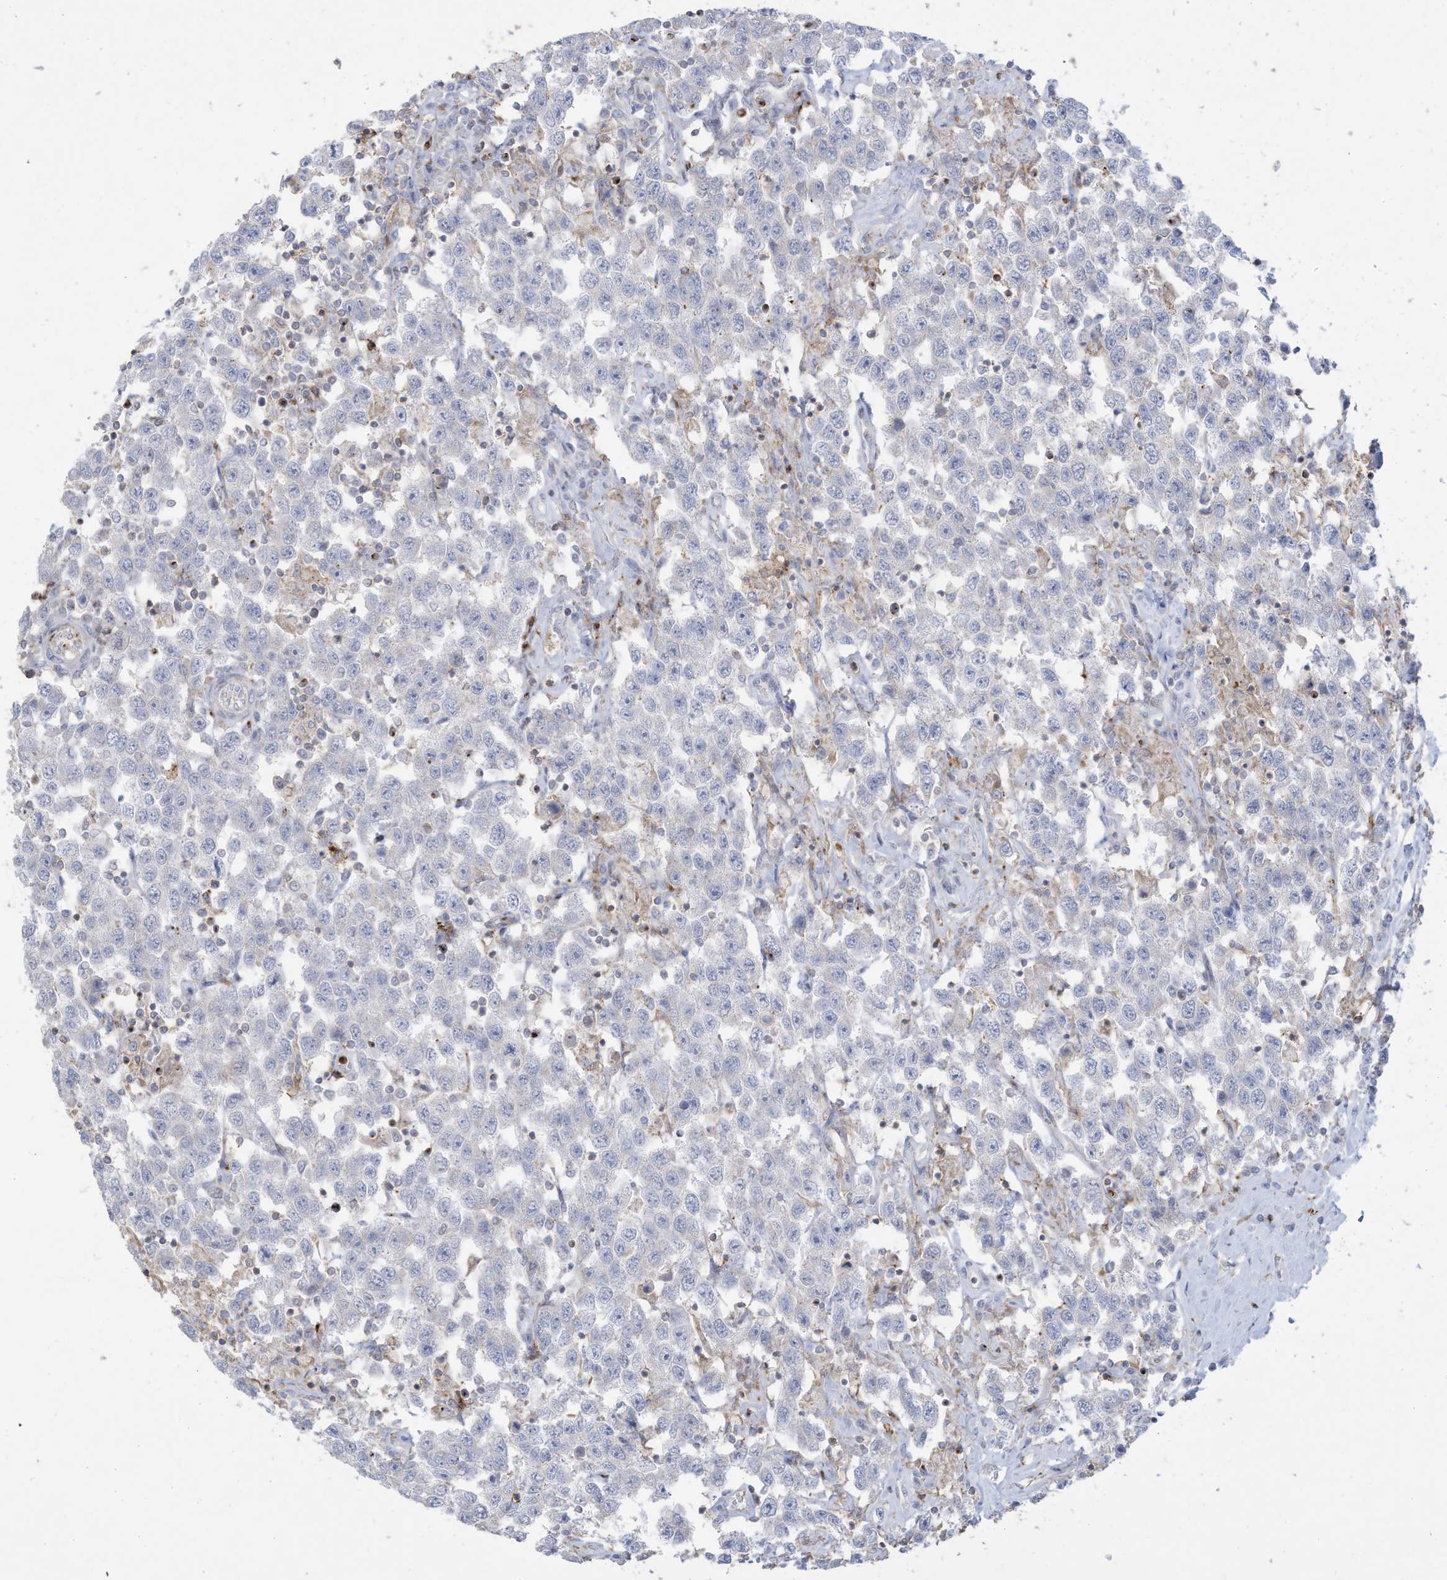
{"staining": {"intensity": "negative", "quantity": "none", "location": "none"}, "tissue": "testis cancer", "cell_type": "Tumor cells", "image_type": "cancer", "snomed": [{"axis": "morphology", "description": "Seminoma, NOS"}, {"axis": "topography", "description": "Testis"}], "caption": "High power microscopy histopathology image of an IHC photomicrograph of testis cancer, revealing no significant staining in tumor cells.", "gene": "THNSL2", "patient": {"sex": "male", "age": 41}}